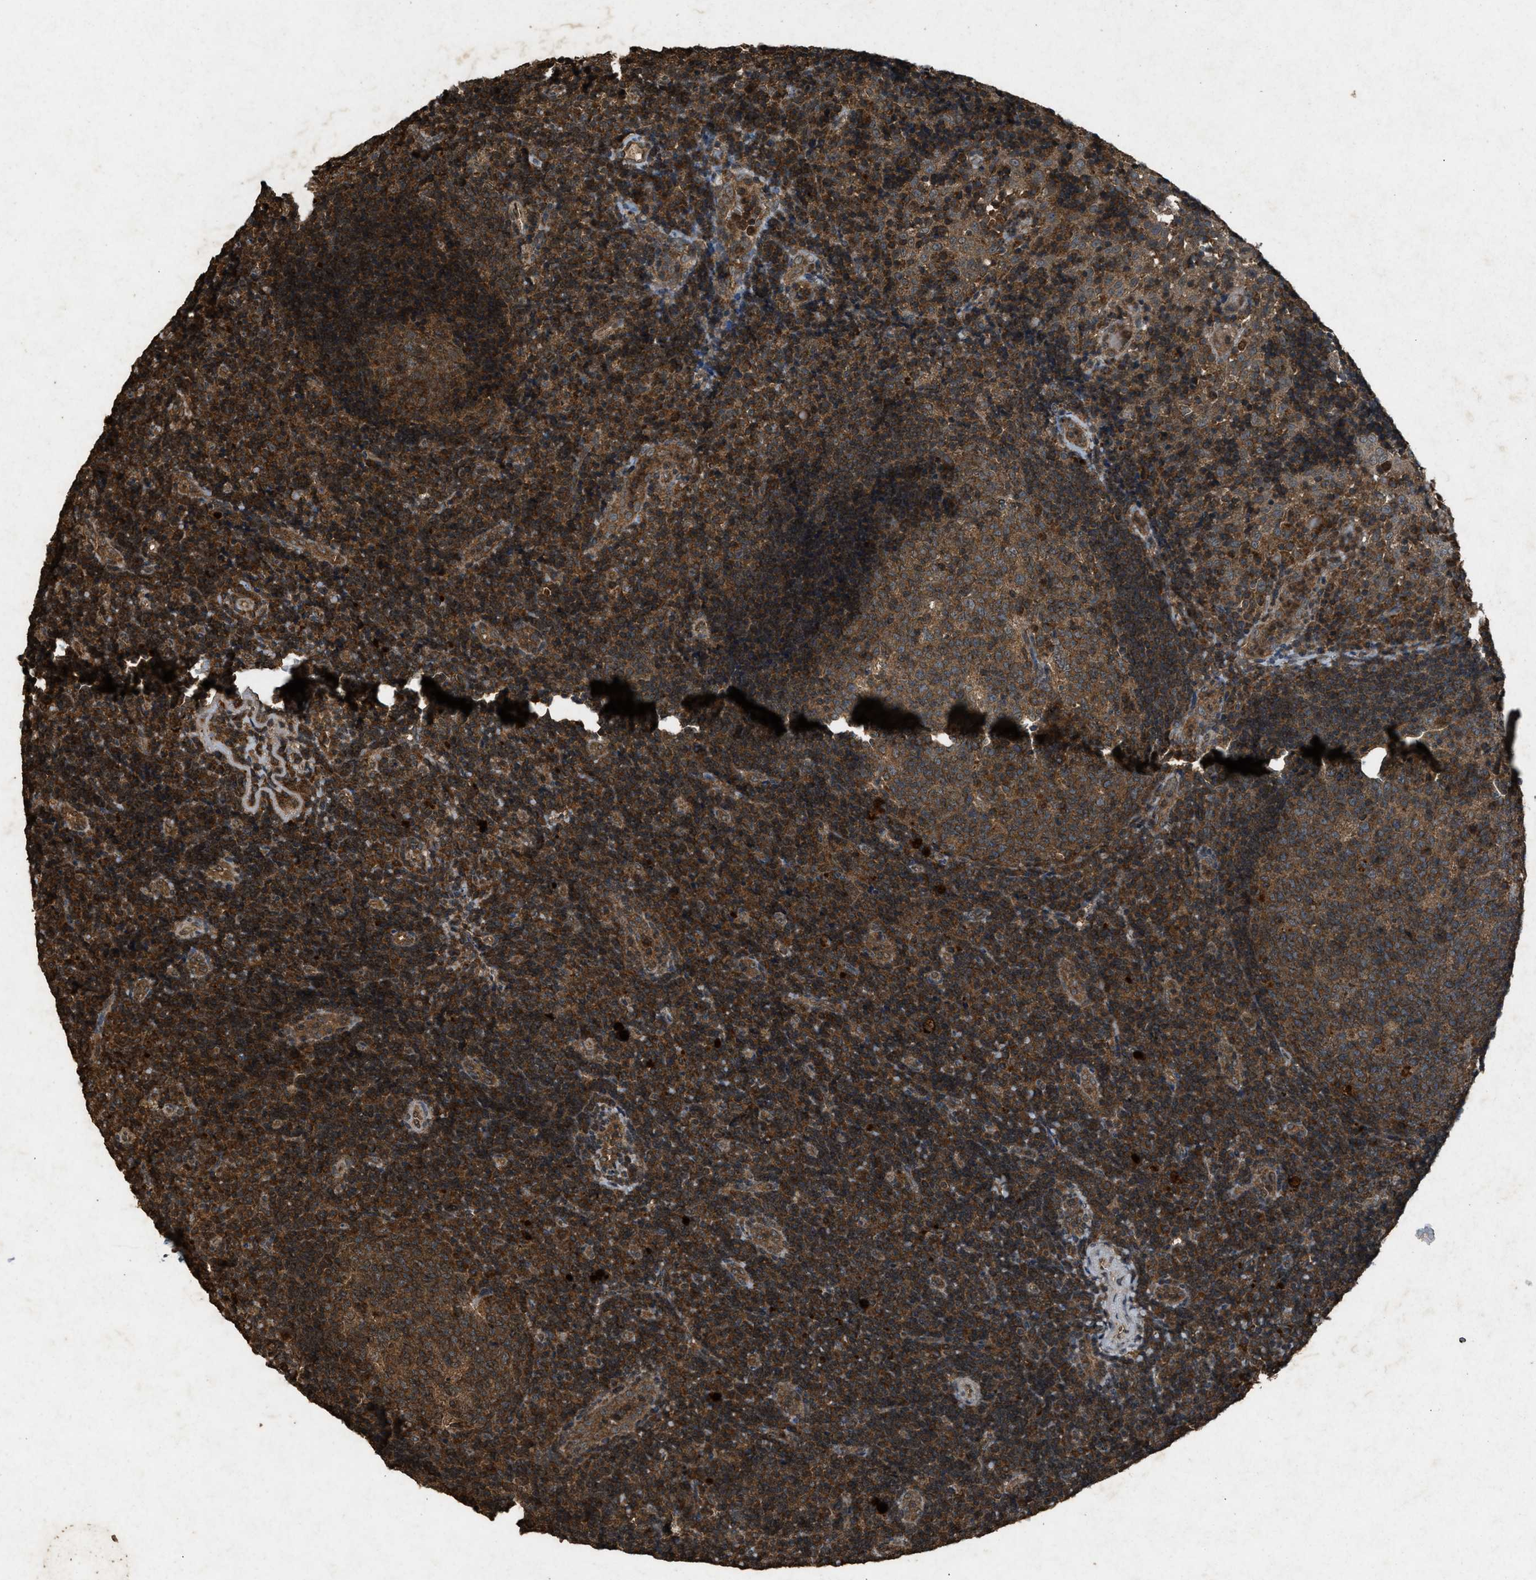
{"staining": {"intensity": "moderate", "quantity": ">75%", "location": "cytoplasmic/membranous"}, "tissue": "tonsil", "cell_type": "Germinal center cells", "image_type": "normal", "snomed": [{"axis": "morphology", "description": "Normal tissue, NOS"}, {"axis": "topography", "description": "Tonsil"}], "caption": "Protein staining by immunohistochemistry (IHC) reveals moderate cytoplasmic/membranous staining in about >75% of germinal center cells in benign tonsil.", "gene": "OAS1", "patient": {"sex": "female", "age": 40}}